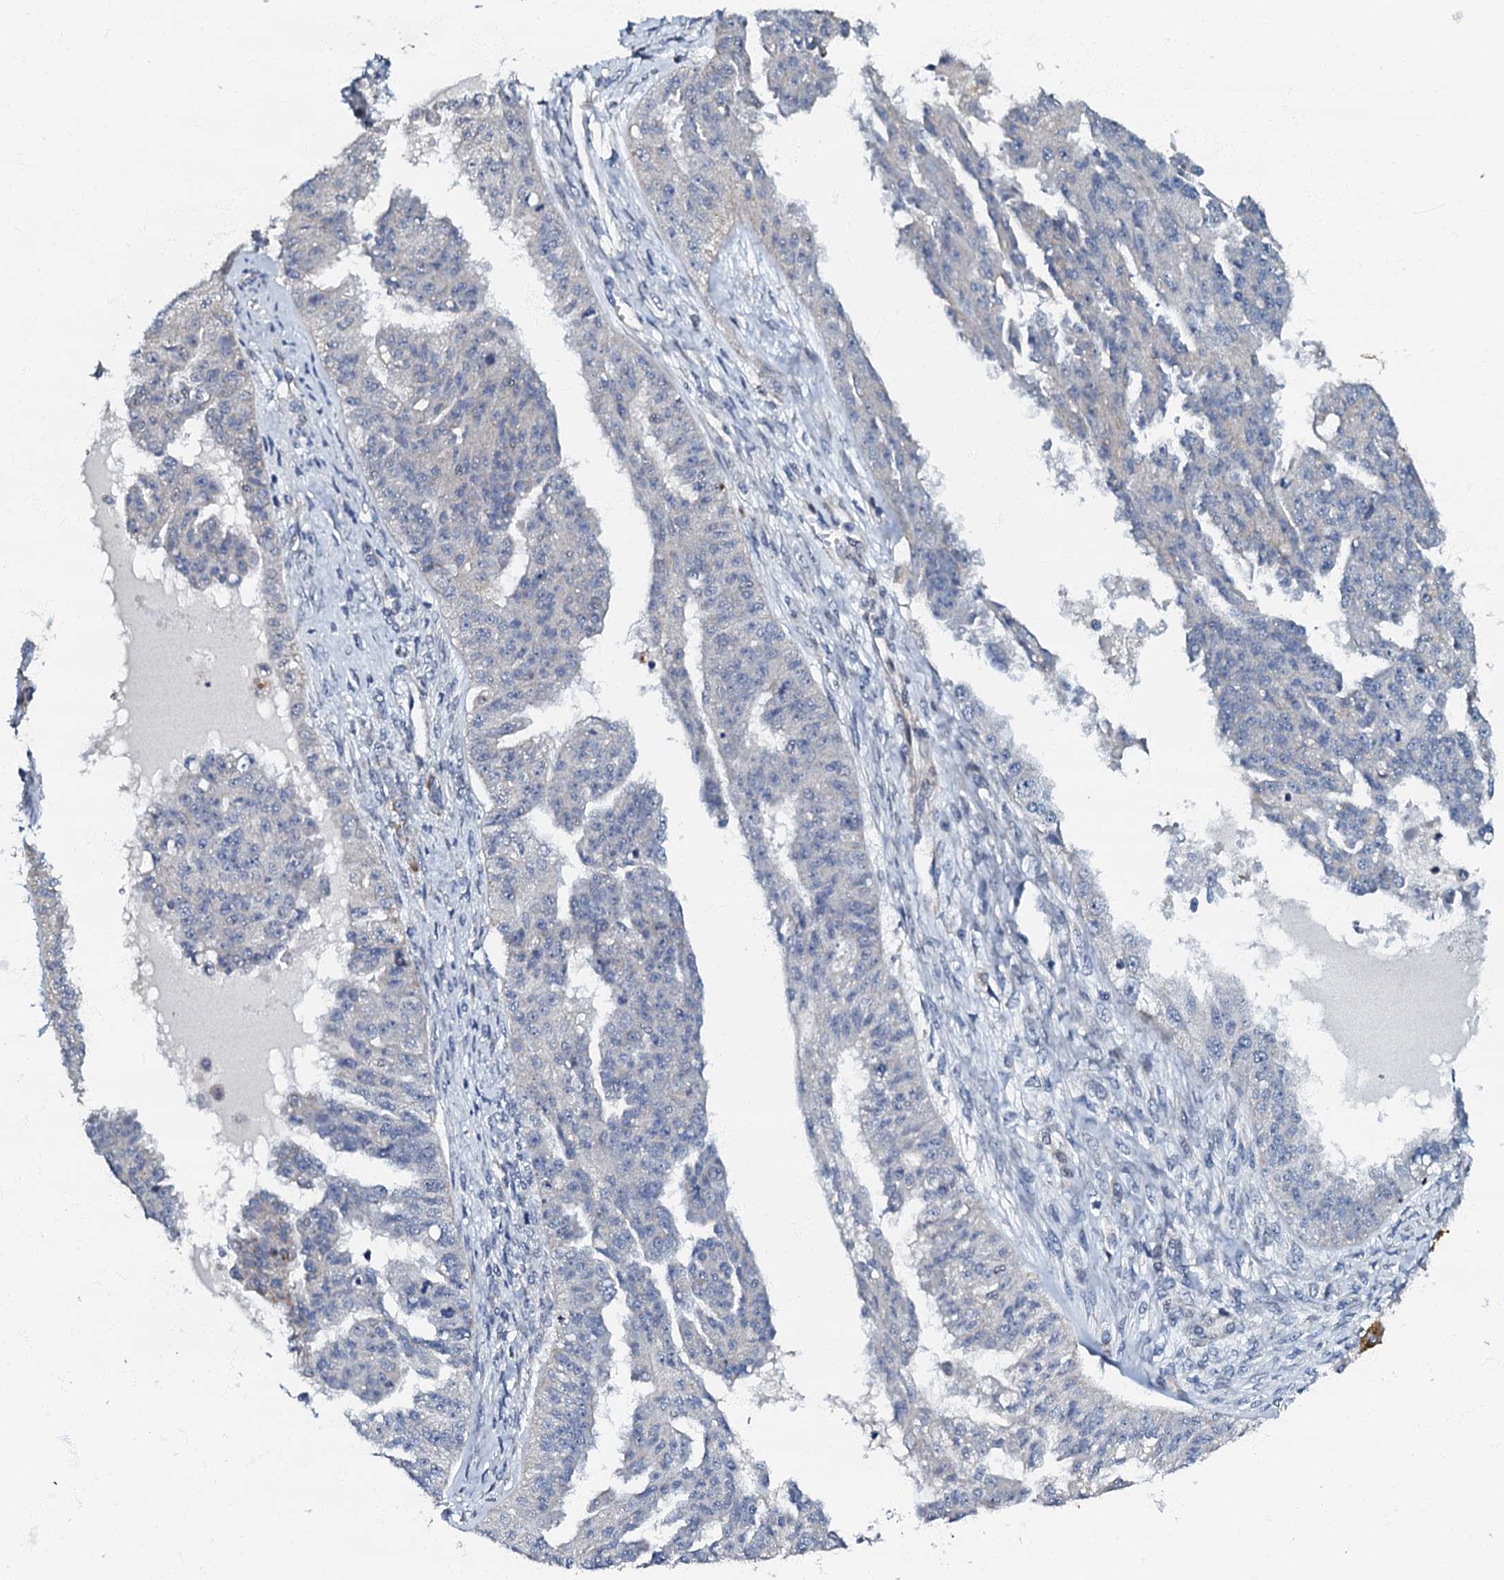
{"staining": {"intensity": "negative", "quantity": "none", "location": "none"}, "tissue": "ovarian cancer", "cell_type": "Tumor cells", "image_type": "cancer", "snomed": [{"axis": "morphology", "description": "Cystadenocarcinoma, serous, NOS"}, {"axis": "topography", "description": "Ovary"}], "caption": "DAB immunohistochemical staining of human ovarian cancer shows no significant expression in tumor cells.", "gene": "OLAH", "patient": {"sex": "female", "age": 58}}